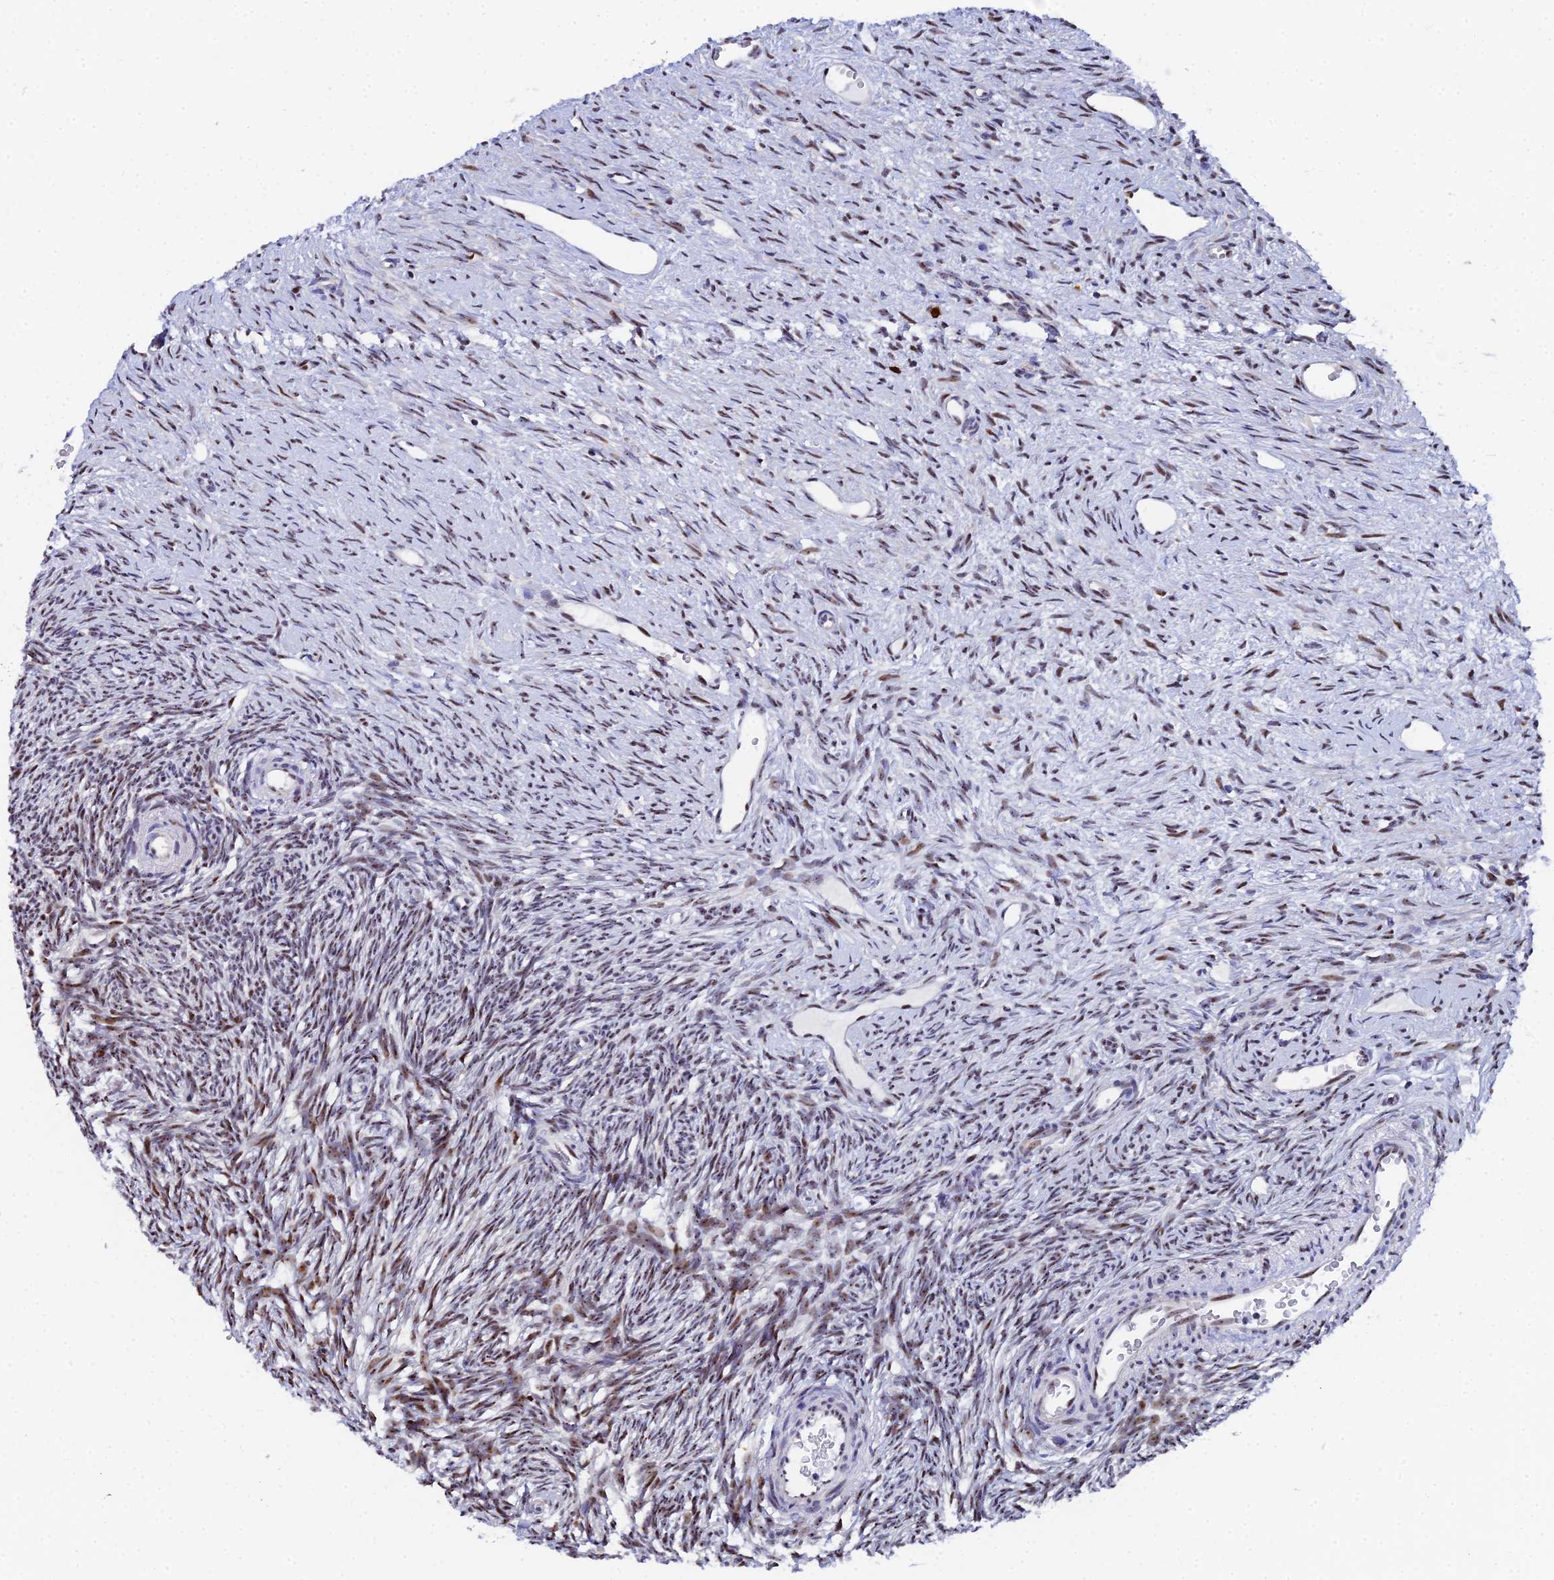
{"staining": {"intensity": "moderate", "quantity": "25%-75%", "location": "nuclear"}, "tissue": "ovary", "cell_type": "Ovarian stroma cells", "image_type": "normal", "snomed": [{"axis": "morphology", "description": "Normal tissue, NOS"}, {"axis": "topography", "description": "Ovary"}], "caption": "IHC staining of normal ovary, which exhibits medium levels of moderate nuclear positivity in approximately 25%-75% of ovarian stroma cells indicating moderate nuclear protein expression. The staining was performed using DAB (3,3'-diaminobenzidine) (brown) for protein detection and nuclei were counterstained in hematoxylin (blue).", "gene": "TIFA", "patient": {"sex": "female", "age": 51}}